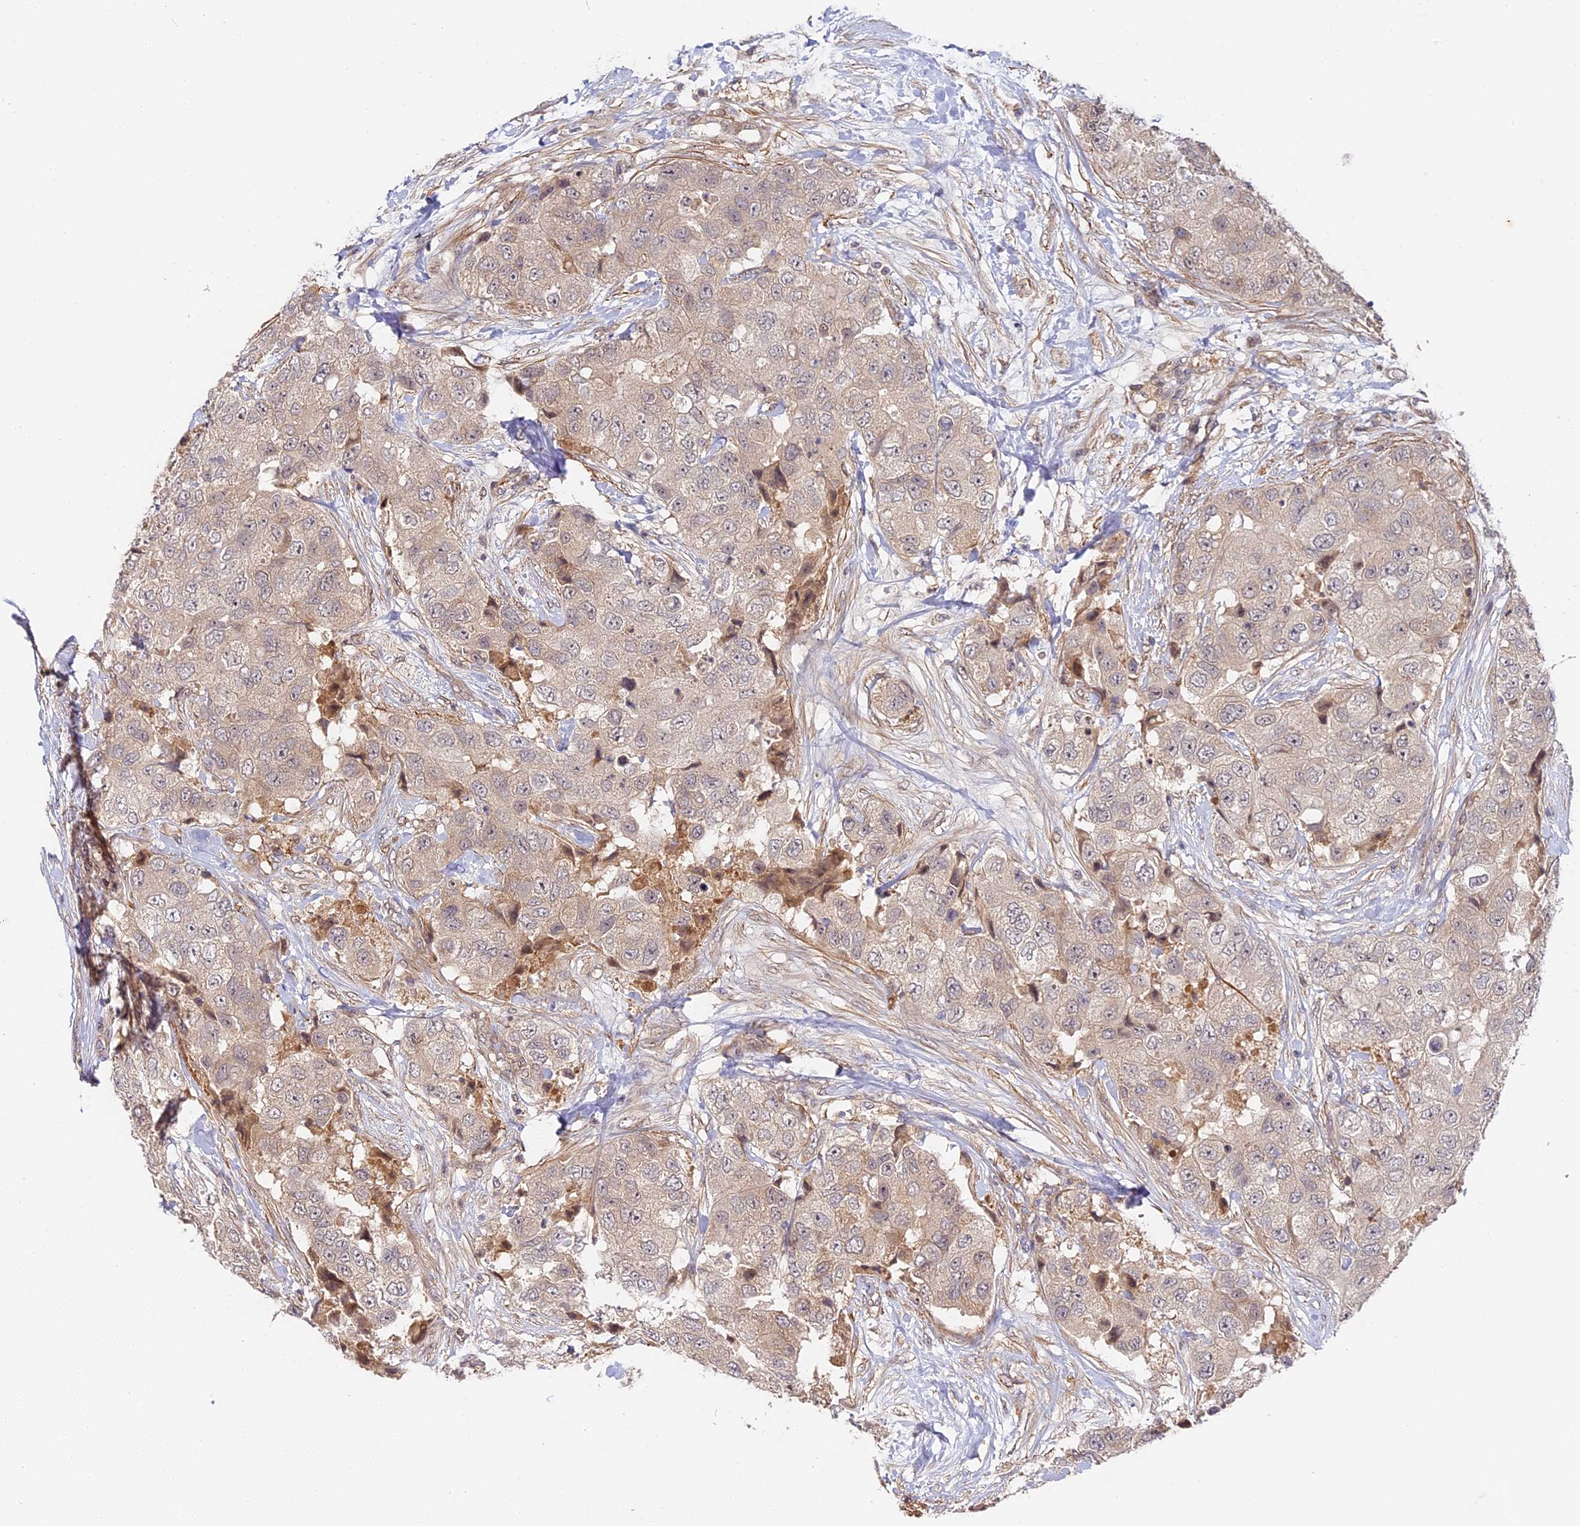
{"staining": {"intensity": "weak", "quantity": "<25%", "location": "cytoplasmic/membranous"}, "tissue": "breast cancer", "cell_type": "Tumor cells", "image_type": "cancer", "snomed": [{"axis": "morphology", "description": "Duct carcinoma"}, {"axis": "topography", "description": "Breast"}], "caption": "Immunohistochemistry photomicrograph of intraductal carcinoma (breast) stained for a protein (brown), which reveals no staining in tumor cells.", "gene": "IMPACT", "patient": {"sex": "female", "age": 62}}